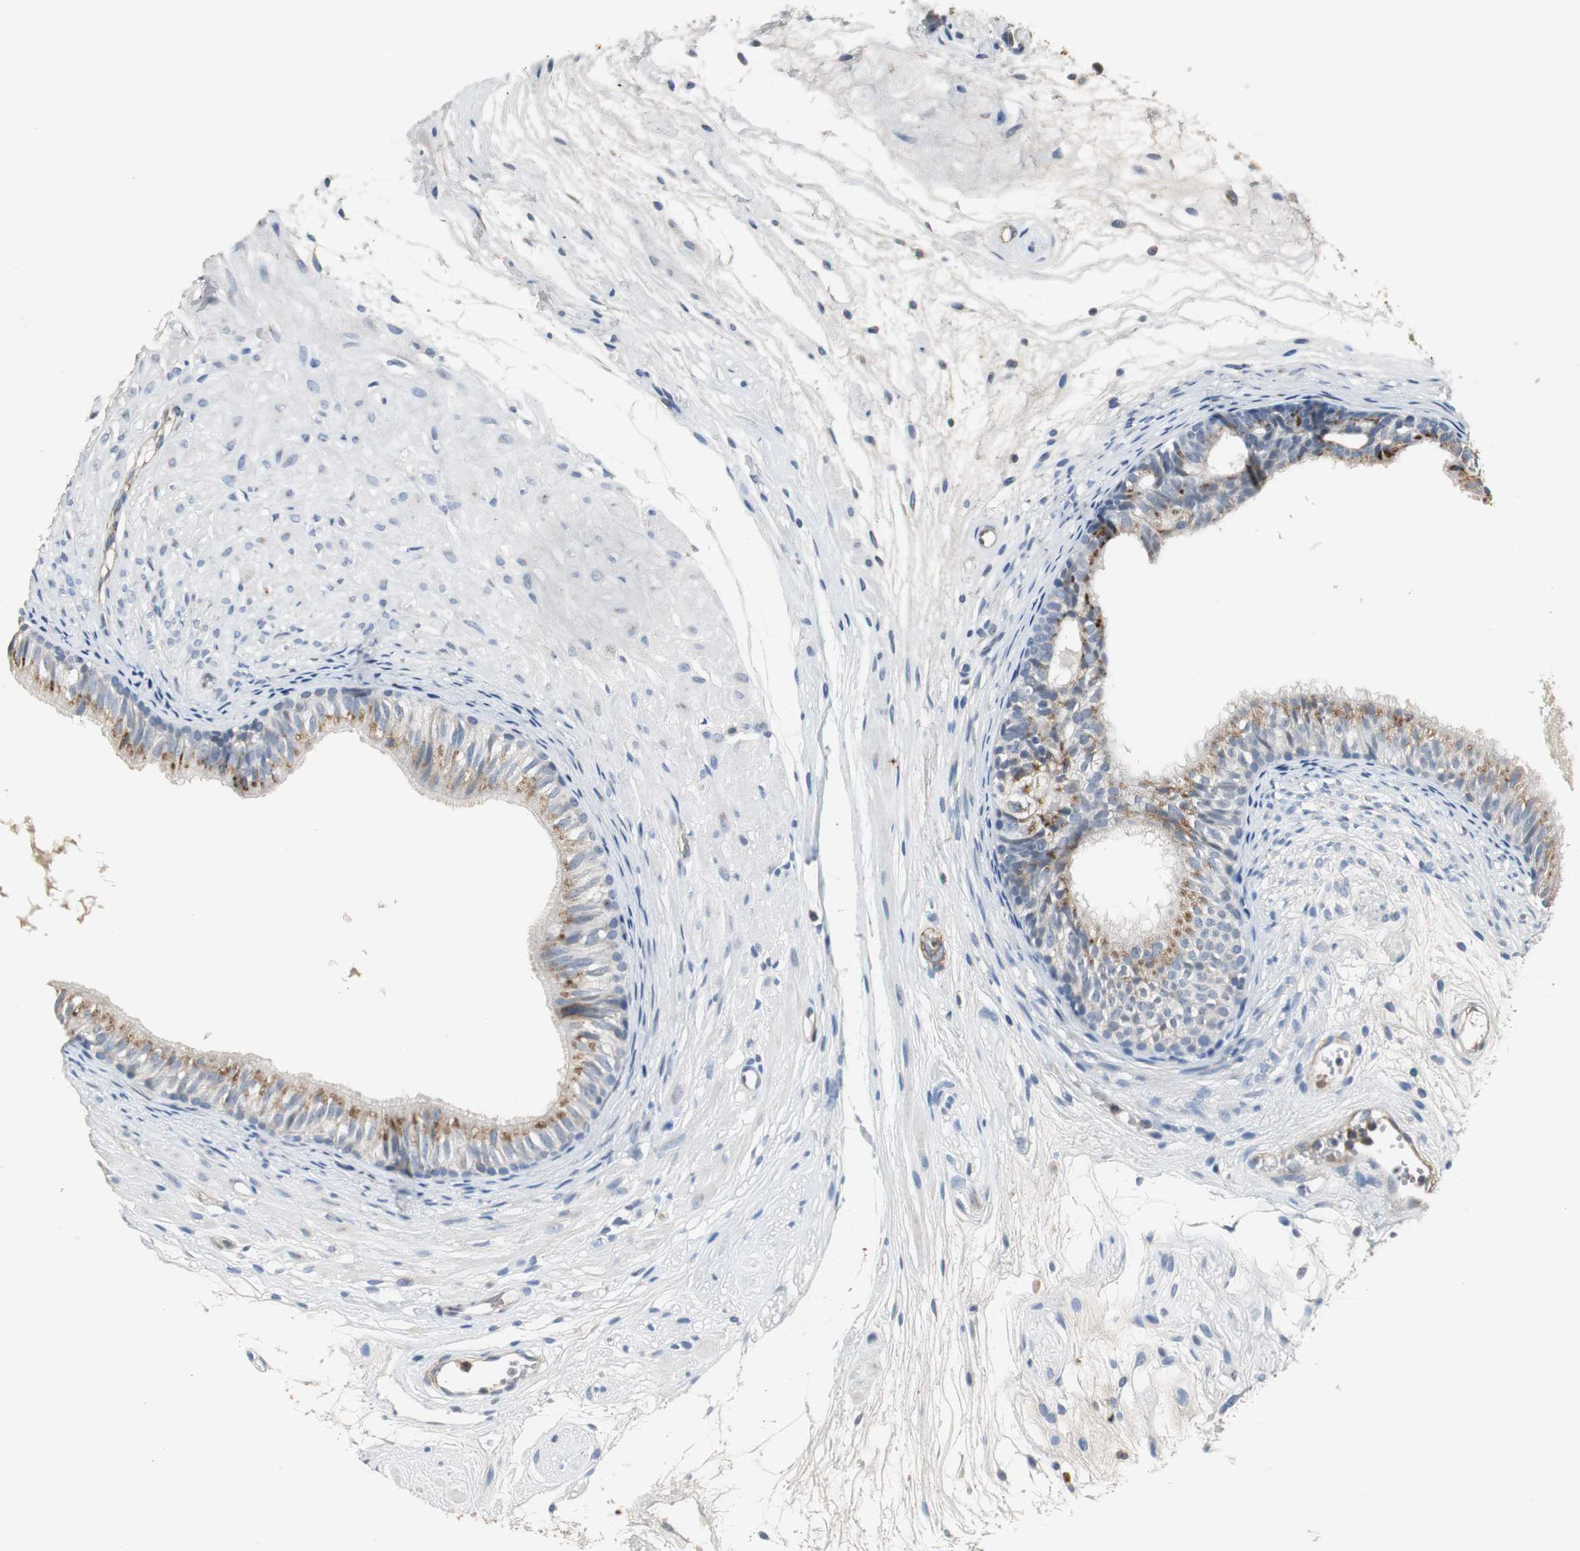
{"staining": {"intensity": "moderate", "quantity": ">75%", "location": "cytoplasmic/membranous"}, "tissue": "epididymis", "cell_type": "Glandular cells", "image_type": "normal", "snomed": [{"axis": "morphology", "description": "Normal tissue, NOS"}, {"axis": "morphology", "description": "Atrophy, NOS"}, {"axis": "topography", "description": "Testis"}, {"axis": "topography", "description": "Epididymis"}], "caption": "Immunohistochemistry staining of normal epididymis, which demonstrates medium levels of moderate cytoplasmic/membranous positivity in approximately >75% of glandular cells indicating moderate cytoplasmic/membranous protein expression. The staining was performed using DAB (3,3'-diaminobenzidine) (brown) for protein detection and nuclei were counterstained in hematoxylin (blue).", "gene": "JTB", "patient": {"sex": "male", "age": 18}}